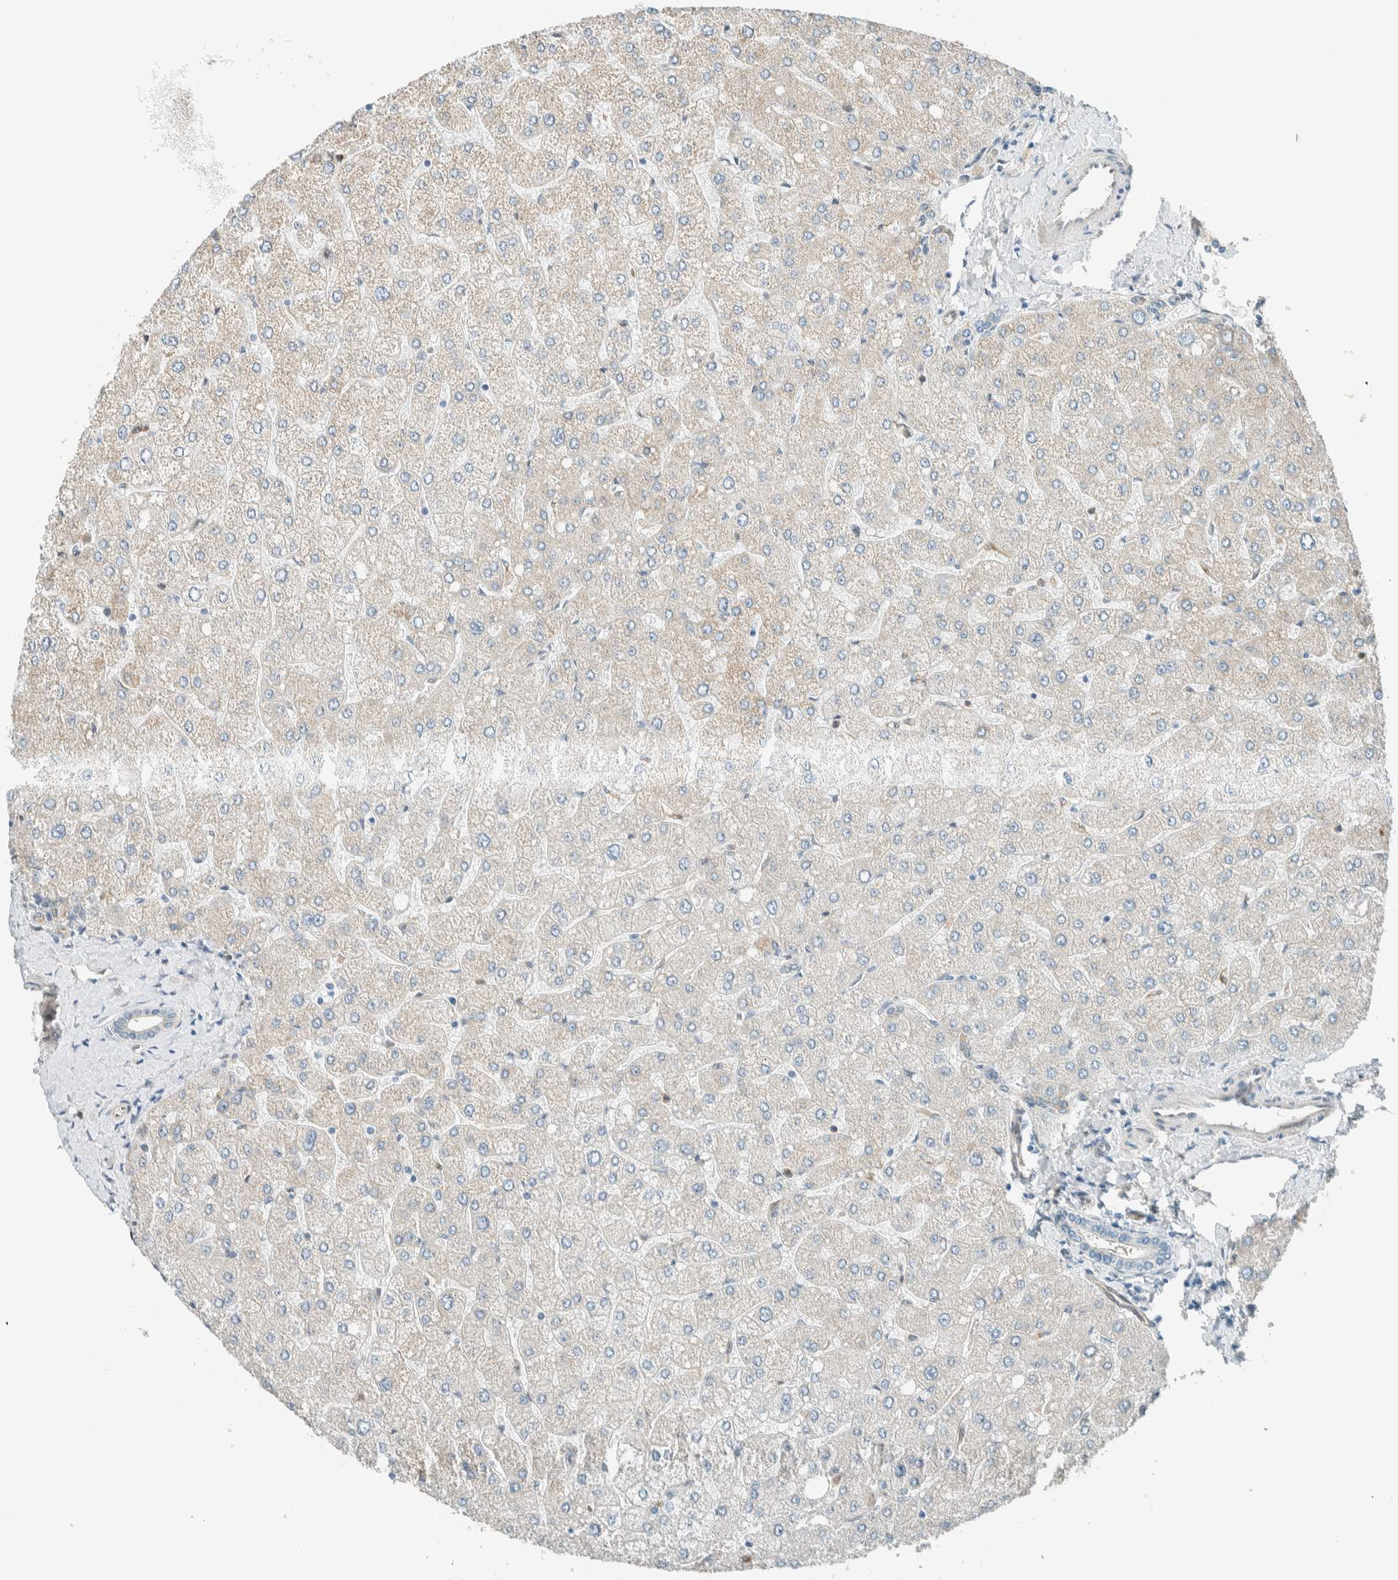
{"staining": {"intensity": "negative", "quantity": "none", "location": "none"}, "tissue": "liver", "cell_type": "Cholangiocytes", "image_type": "normal", "snomed": [{"axis": "morphology", "description": "Normal tissue, NOS"}, {"axis": "topography", "description": "Liver"}], "caption": "DAB immunohistochemical staining of unremarkable human liver demonstrates no significant staining in cholangiocytes.", "gene": "NXN", "patient": {"sex": "male", "age": 55}}